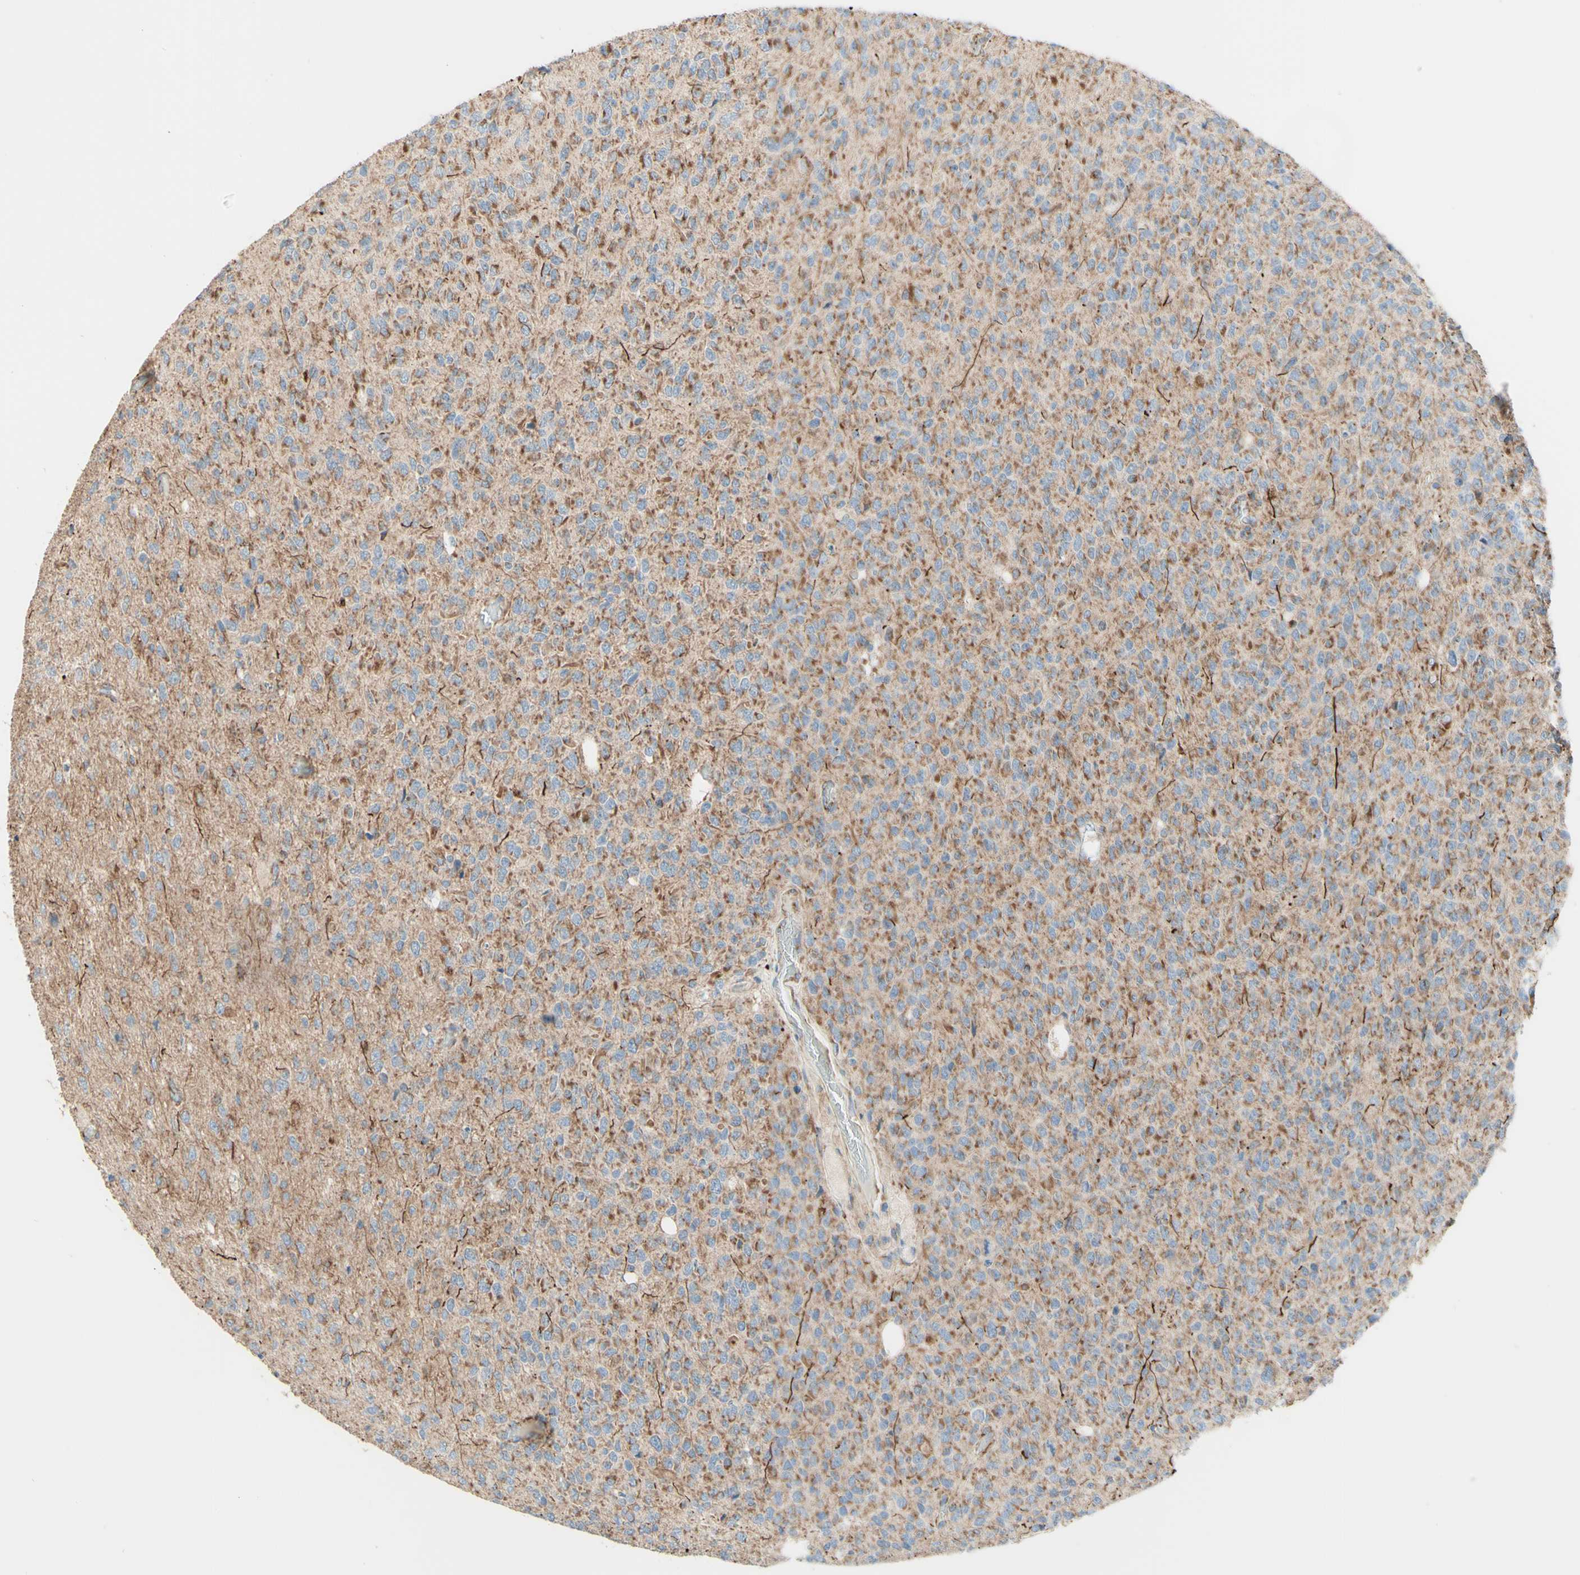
{"staining": {"intensity": "weak", "quantity": ">75%", "location": "cytoplasmic/membranous"}, "tissue": "glioma", "cell_type": "Tumor cells", "image_type": "cancer", "snomed": [{"axis": "morphology", "description": "Glioma, malignant, High grade"}, {"axis": "topography", "description": "pancreas cauda"}], "caption": "This micrograph reveals malignant glioma (high-grade) stained with immunohistochemistry (IHC) to label a protein in brown. The cytoplasmic/membranous of tumor cells show weak positivity for the protein. Nuclei are counter-stained blue.", "gene": "ARMC10", "patient": {"sex": "male", "age": 60}}